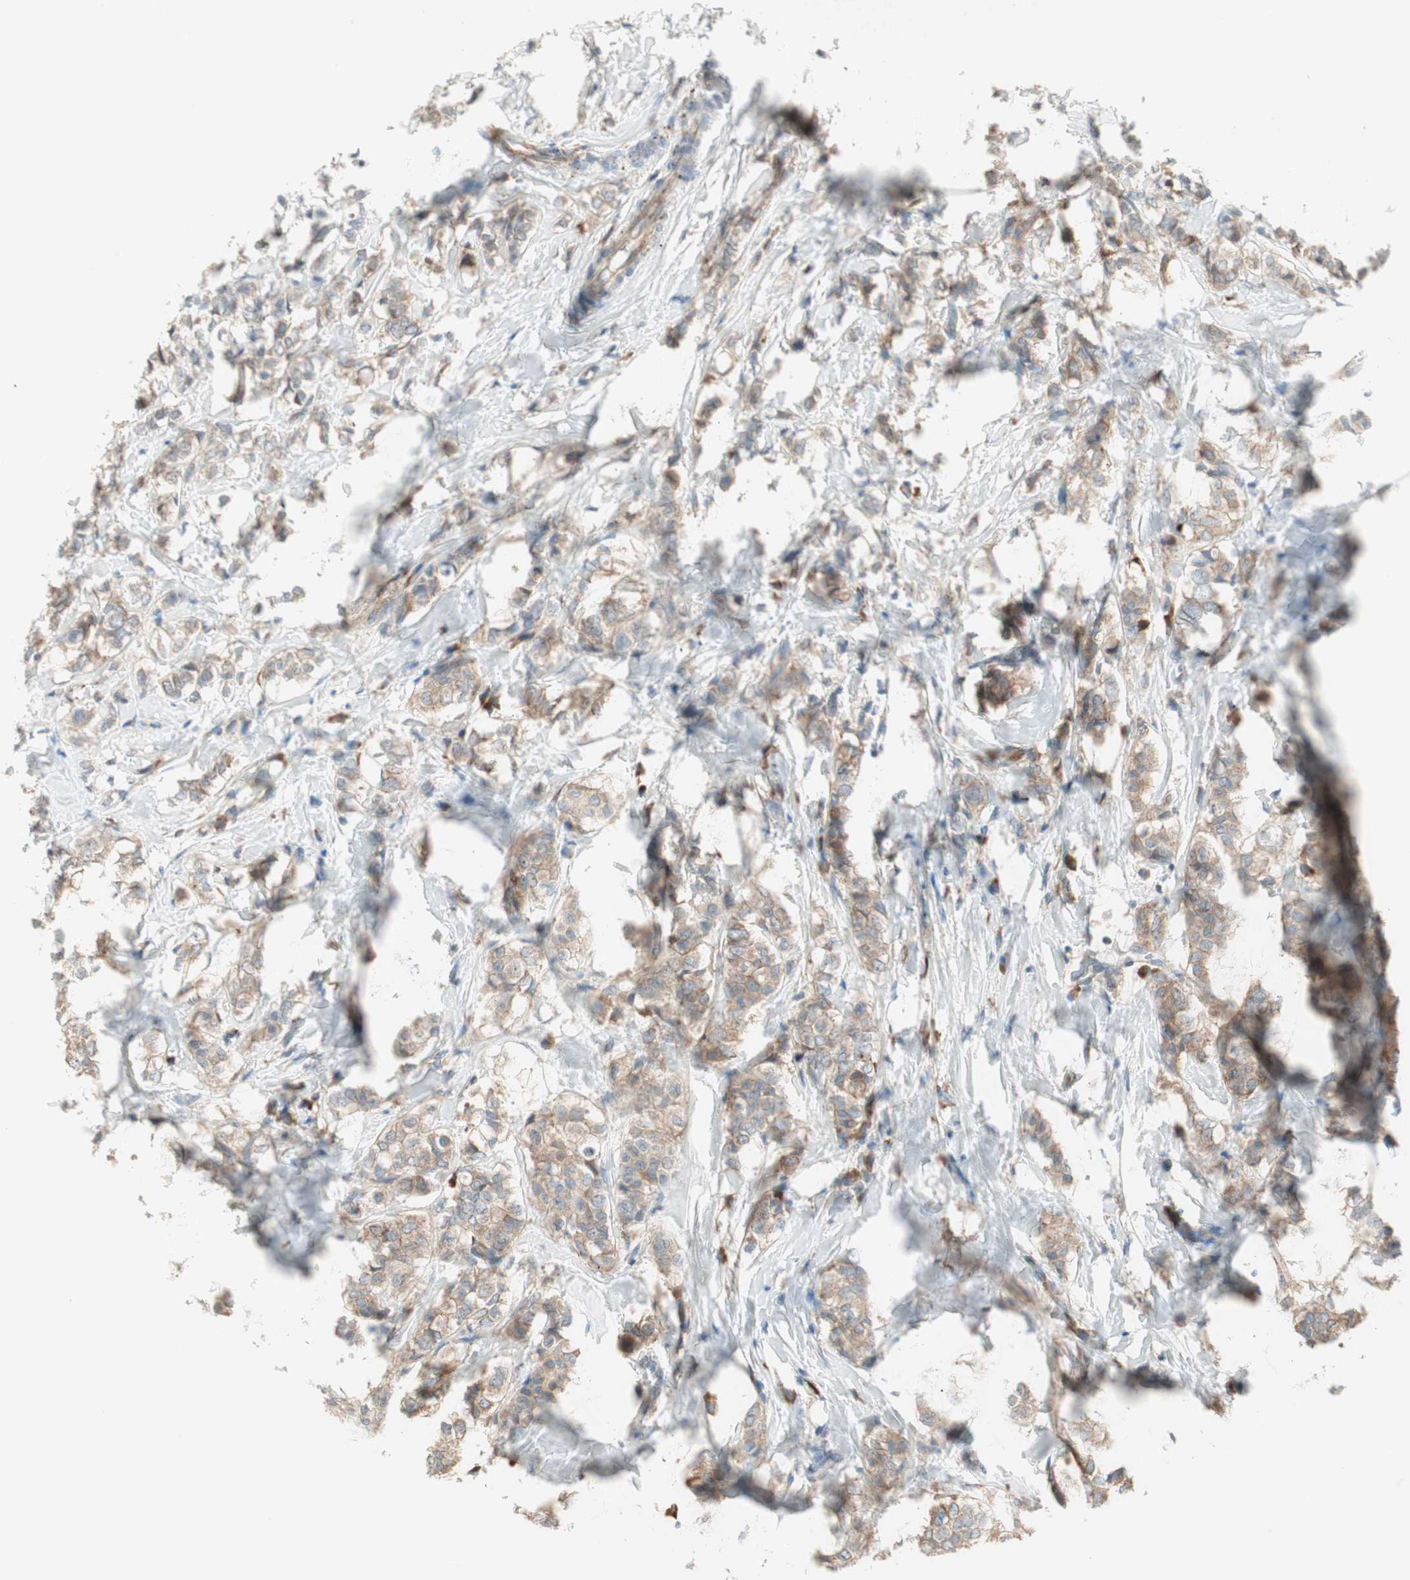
{"staining": {"intensity": "moderate", "quantity": ">75%", "location": "cytoplasmic/membranous"}, "tissue": "breast cancer", "cell_type": "Tumor cells", "image_type": "cancer", "snomed": [{"axis": "morphology", "description": "Lobular carcinoma"}, {"axis": "topography", "description": "Breast"}], "caption": "Breast cancer stained with a protein marker demonstrates moderate staining in tumor cells.", "gene": "RPL23", "patient": {"sex": "female", "age": 60}}